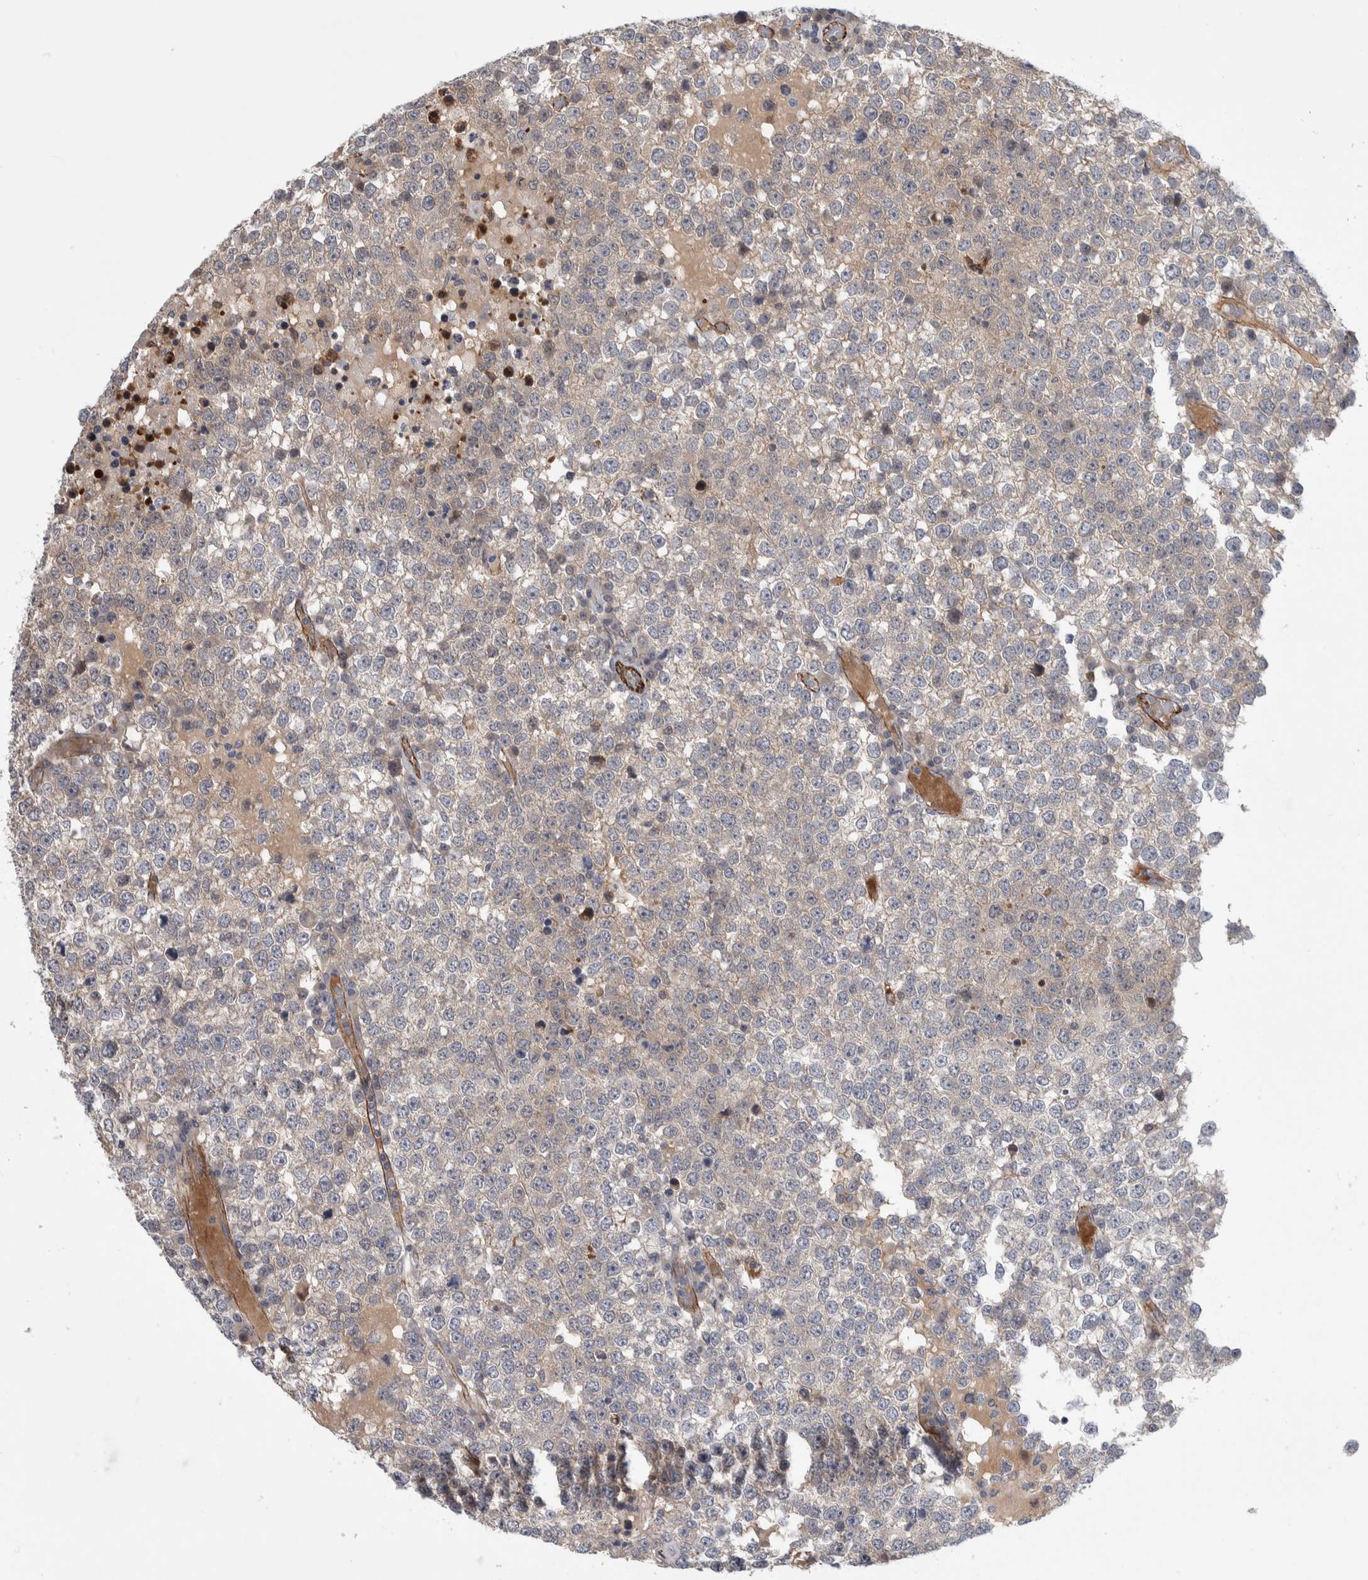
{"staining": {"intensity": "weak", "quantity": "<25%", "location": "cytoplasmic/membranous"}, "tissue": "testis cancer", "cell_type": "Tumor cells", "image_type": "cancer", "snomed": [{"axis": "morphology", "description": "Seminoma, NOS"}, {"axis": "topography", "description": "Testis"}], "caption": "The histopathology image displays no significant positivity in tumor cells of testis cancer. (Stains: DAB immunohistochemistry (IHC) with hematoxylin counter stain, Microscopy: brightfield microscopy at high magnification).", "gene": "ZNF862", "patient": {"sex": "male", "age": 65}}